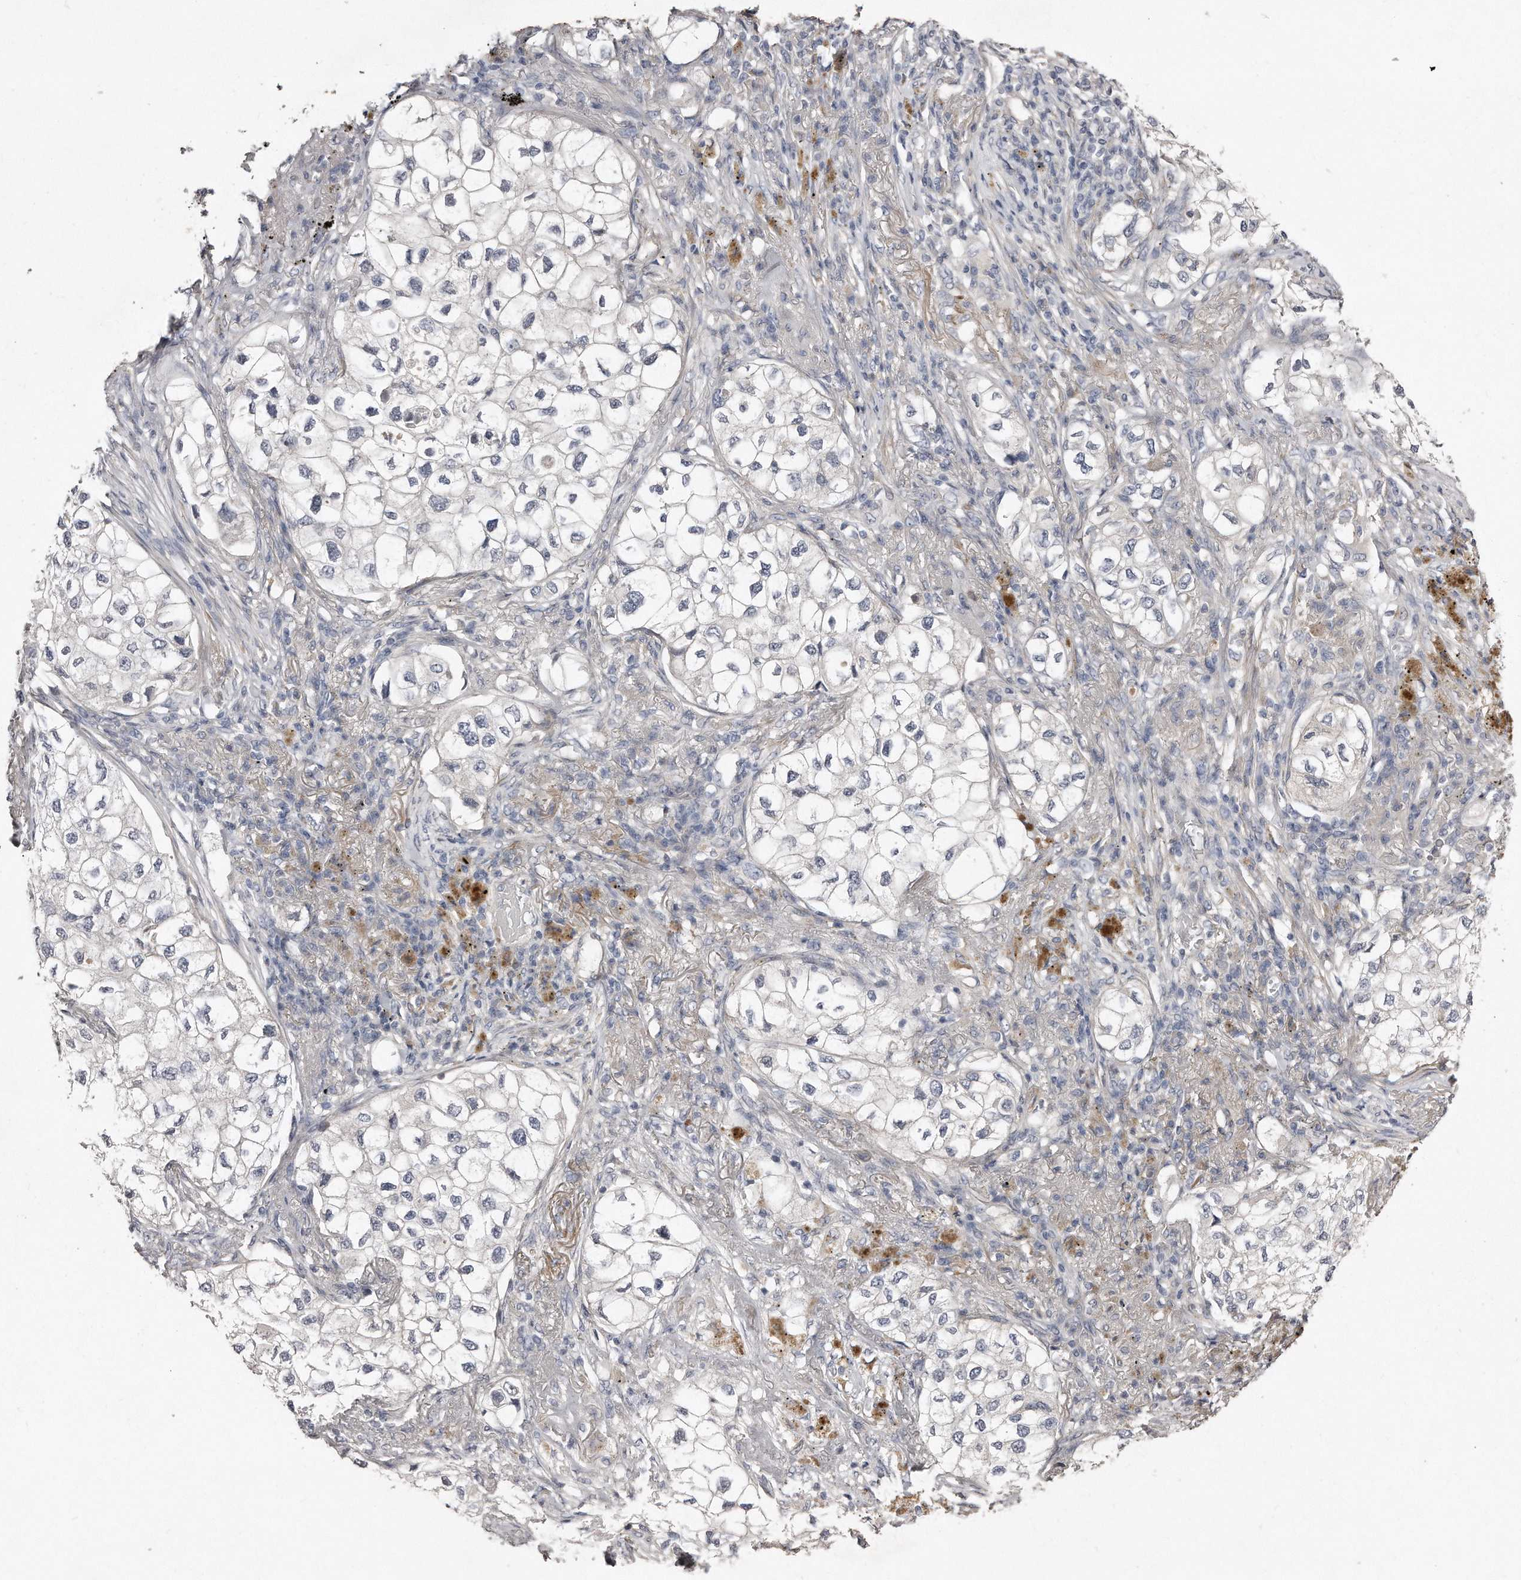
{"staining": {"intensity": "negative", "quantity": "none", "location": "none"}, "tissue": "lung cancer", "cell_type": "Tumor cells", "image_type": "cancer", "snomed": [{"axis": "morphology", "description": "Adenocarcinoma, NOS"}, {"axis": "topography", "description": "Lung"}], "caption": "Protein analysis of lung cancer demonstrates no significant expression in tumor cells.", "gene": "LMOD1", "patient": {"sex": "male", "age": 63}}